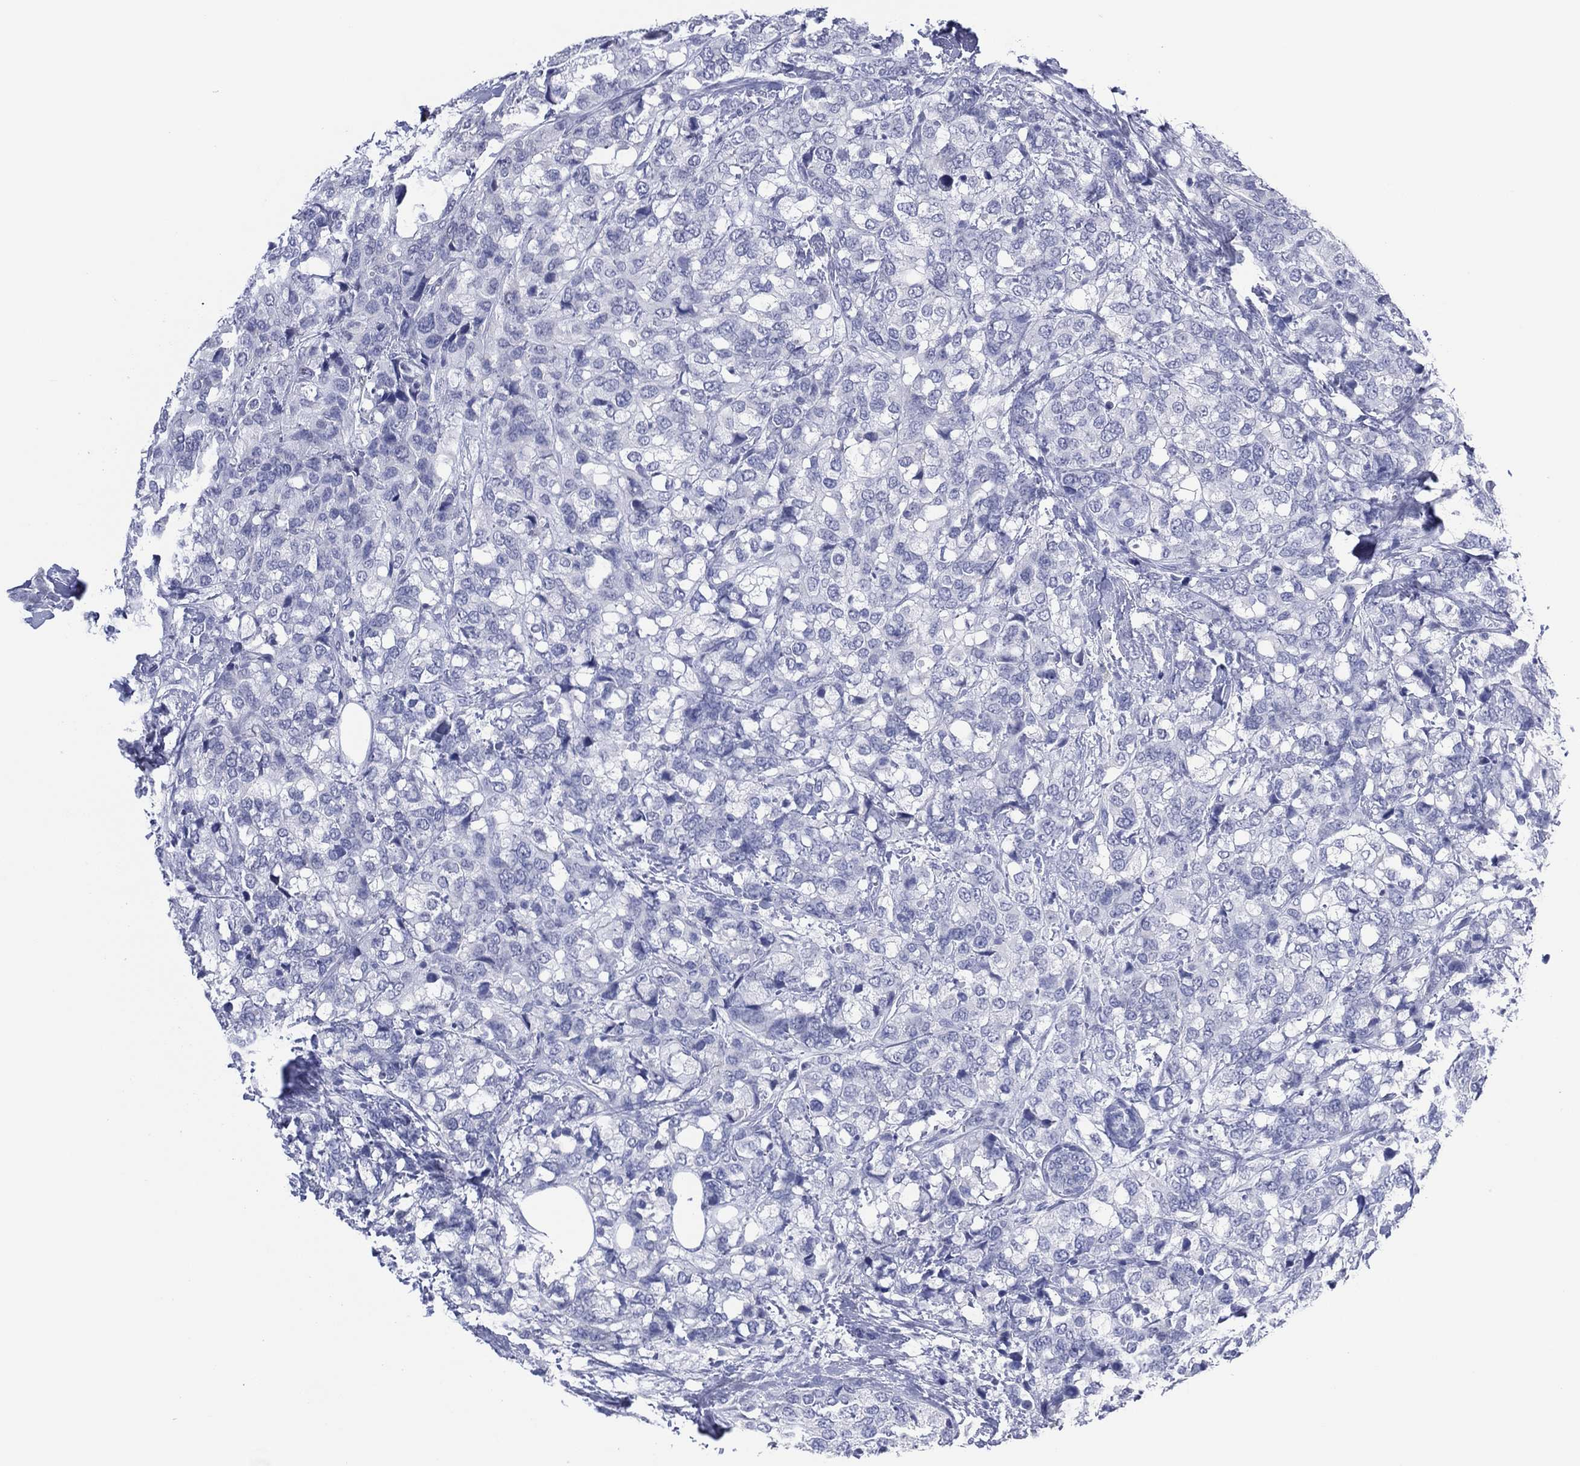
{"staining": {"intensity": "negative", "quantity": "none", "location": "none"}, "tissue": "breast cancer", "cell_type": "Tumor cells", "image_type": "cancer", "snomed": [{"axis": "morphology", "description": "Lobular carcinoma"}, {"axis": "topography", "description": "Breast"}], "caption": "An immunohistochemistry (IHC) histopathology image of lobular carcinoma (breast) is shown. There is no staining in tumor cells of lobular carcinoma (breast).", "gene": "UTF1", "patient": {"sex": "female", "age": 59}}